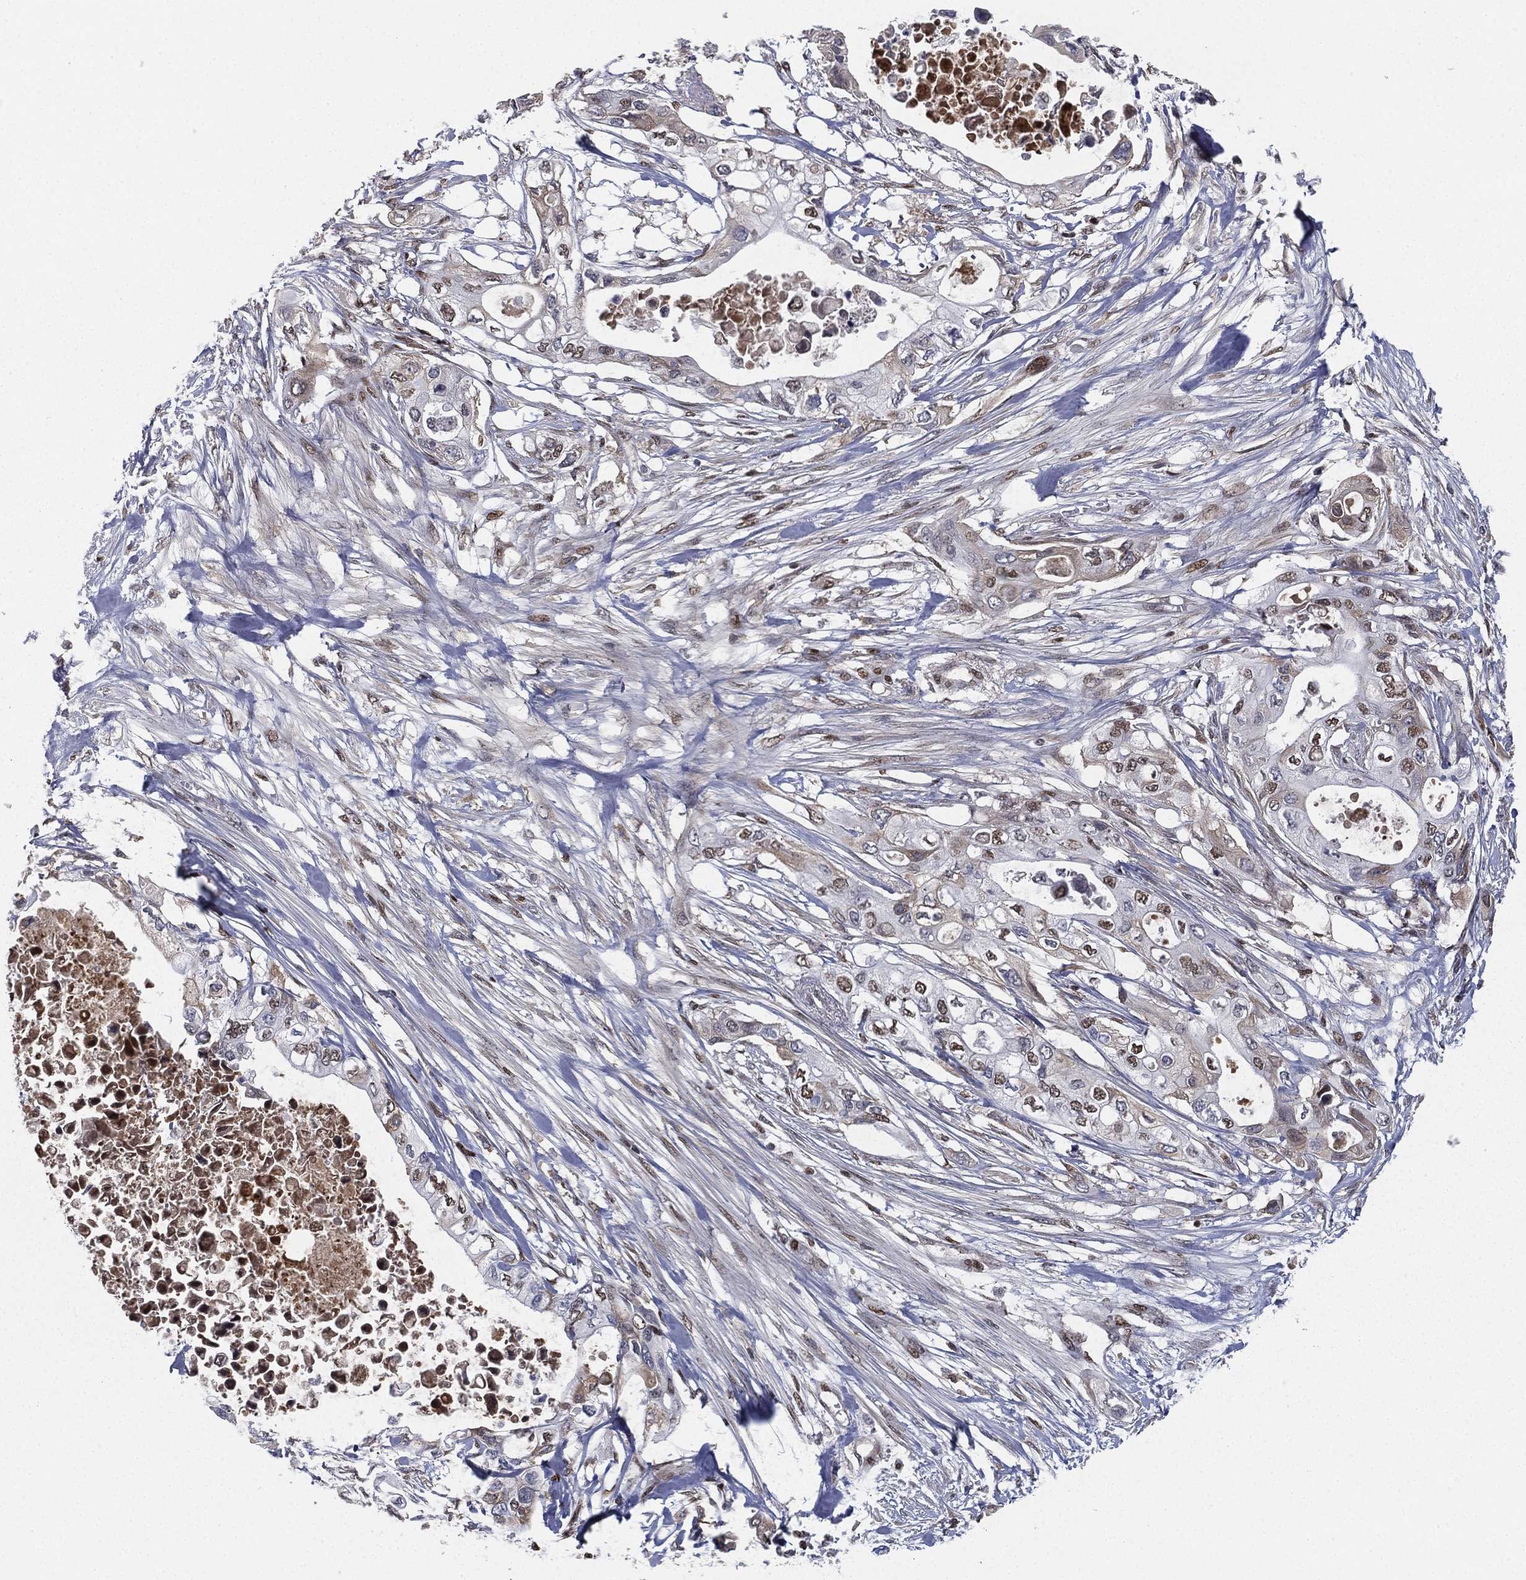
{"staining": {"intensity": "negative", "quantity": "none", "location": "none"}, "tissue": "pancreatic cancer", "cell_type": "Tumor cells", "image_type": "cancer", "snomed": [{"axis": "morphology", "description": "Adenocarcinoma, NOS"}, {"axis": "topography", "description": "Pancreas"}], "caption": "Histopathology image shows no protein staining in tumor cells of pancreatic adenocarcinoma tissue.", "gene": "RTF1", "patient": {"sex": "female", "age": 63}}